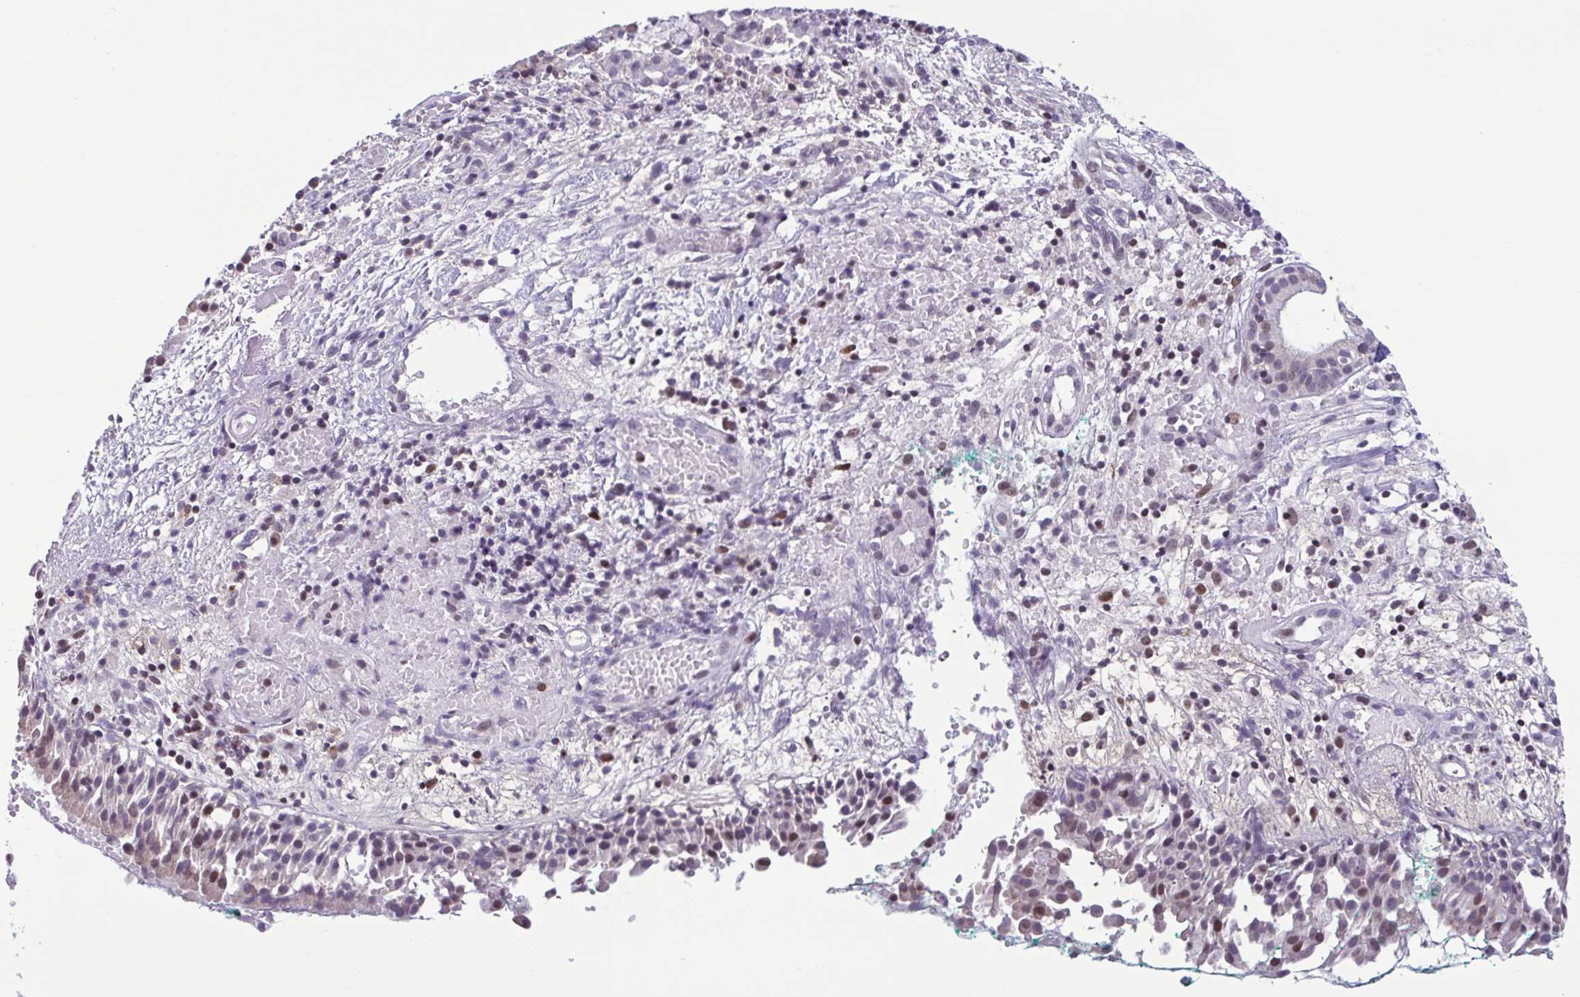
{"staining": {"intensity": "moderate", "quantity": "25%-75%", "location": "nuclear"}, "tissue": "nasopharynx", "cell_type": "Respiratory epithelial cells", "image_type": "normal", "snomed": [{"axis": "morphology", "description": "Normal tissue, NOS"}, {"axis": "morphology", "description": "Basal cell carcinoma"}, {"axis": "topography", "description": "Cartilage tissue"}, {"axis": "topography", "description": "Nasopharynx"}, {"axis": "topography", "description": "Oral tissue"}], "caption": "An IHC histopathology image of normal tissue is shown. Protein staining in brown labels moderate nuclear positivity in nasopharynx within respiratory epithelial cells.", "gene": "IRF1", "patient": {"sex": "female", "age": 77}}